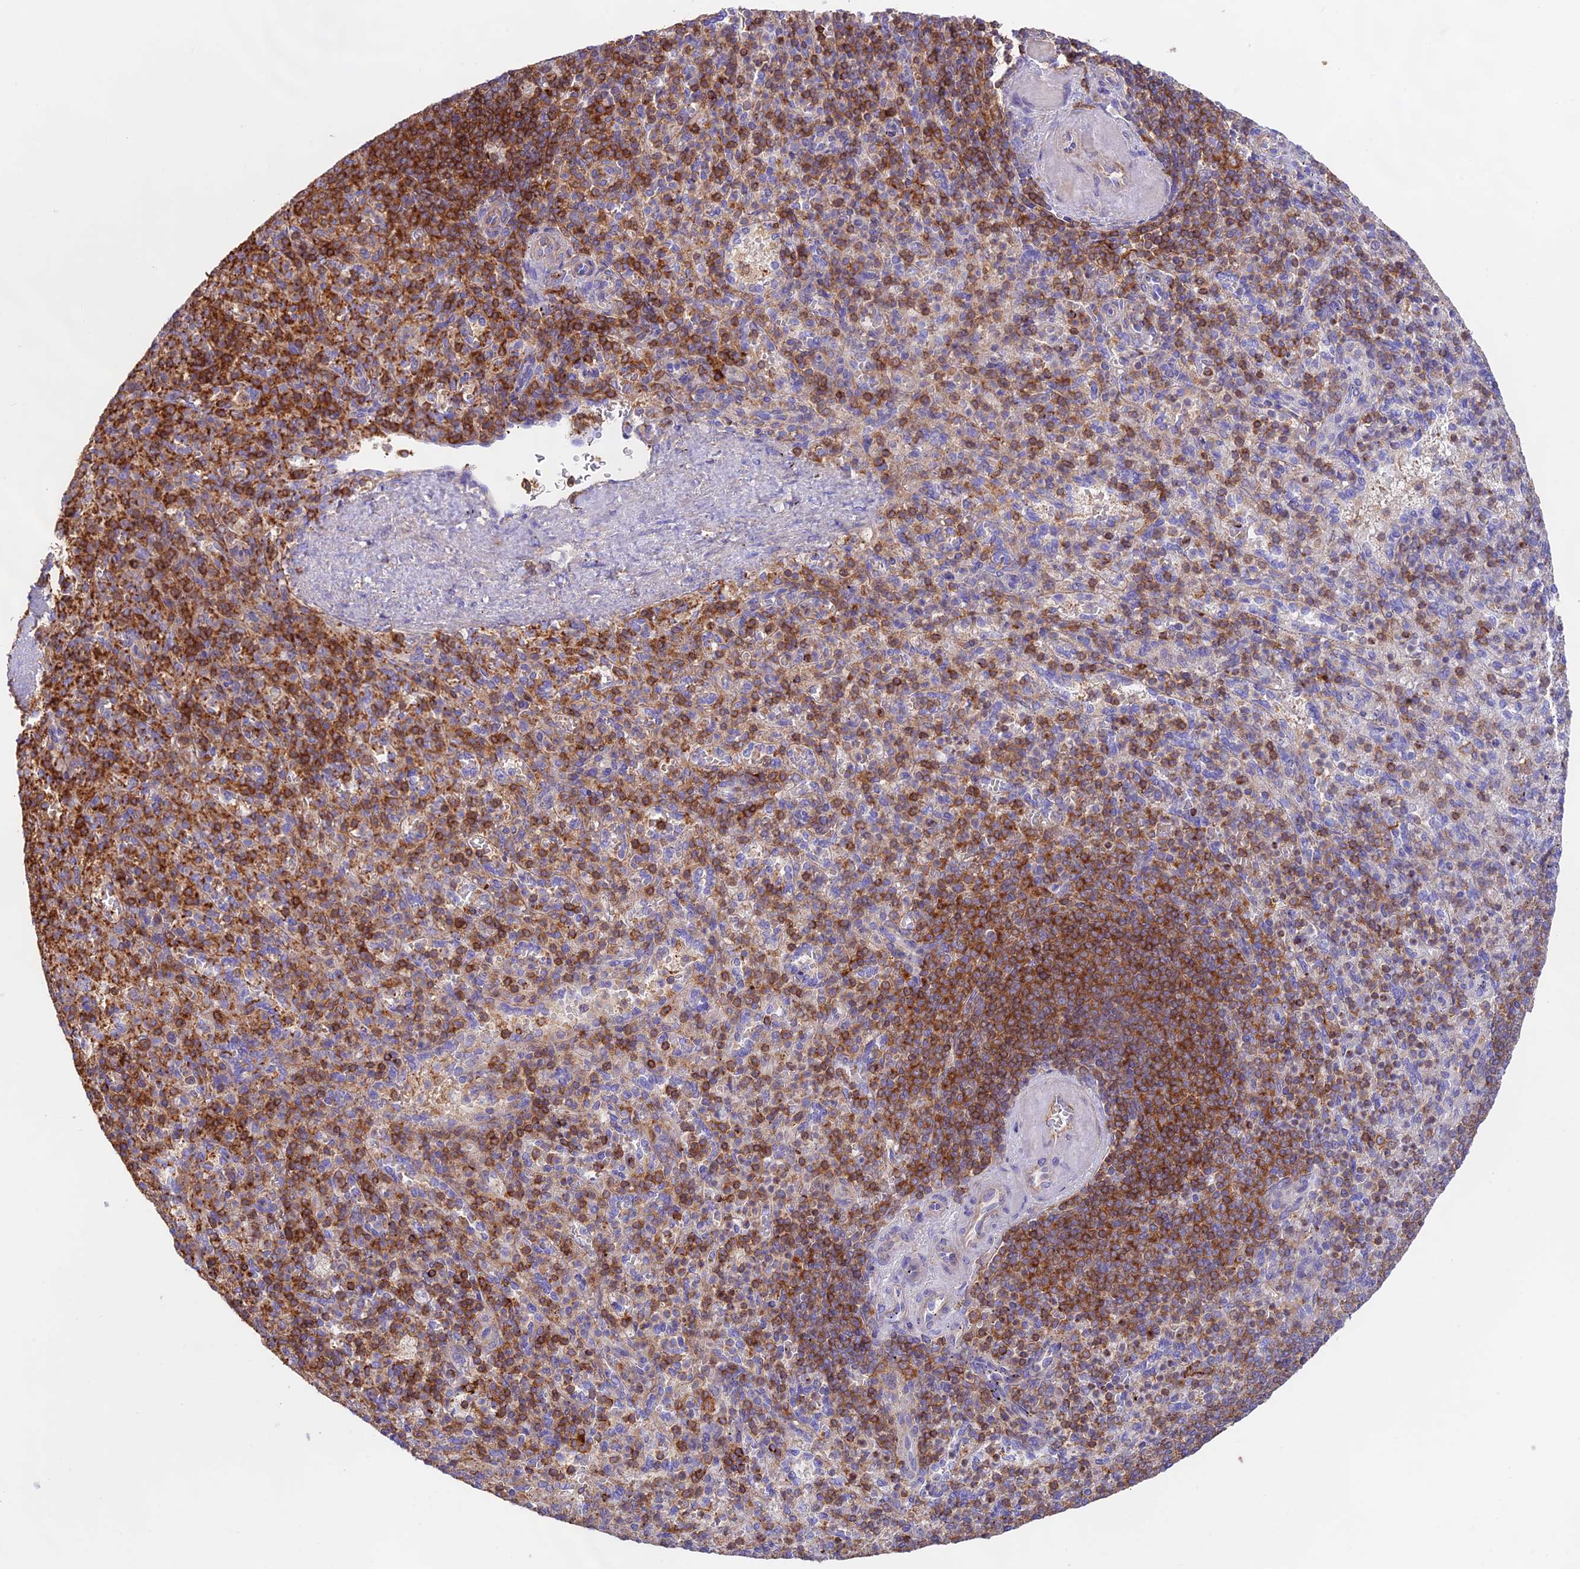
{"staining": {"intensity": "strong", "quantity": "25%-75%", "location": "cytoplasmic/membranous"}, "tissue": "spleen", "cell_type": "Cells in red pulp", "image_type": "normal", "snomed": [{"axis": "morphology", "description": "Normal tissue, NOS"}, {"axis": "topography", "description": "Spleen"}], "caption": "Immunohistochemical staining of normal human spleen exhibits strong cytoplasmic/membranous protein positivity in about 25%-75% of cells in red pulp. The staining is performed using DAB (3,3'-diaminobenzidine) brown chromogen to label protein expression. The nuclei are counter-stained blue using hematoxylin.", "gene": "DENND1C", "patient": {"sex": "female", "age": 74}}